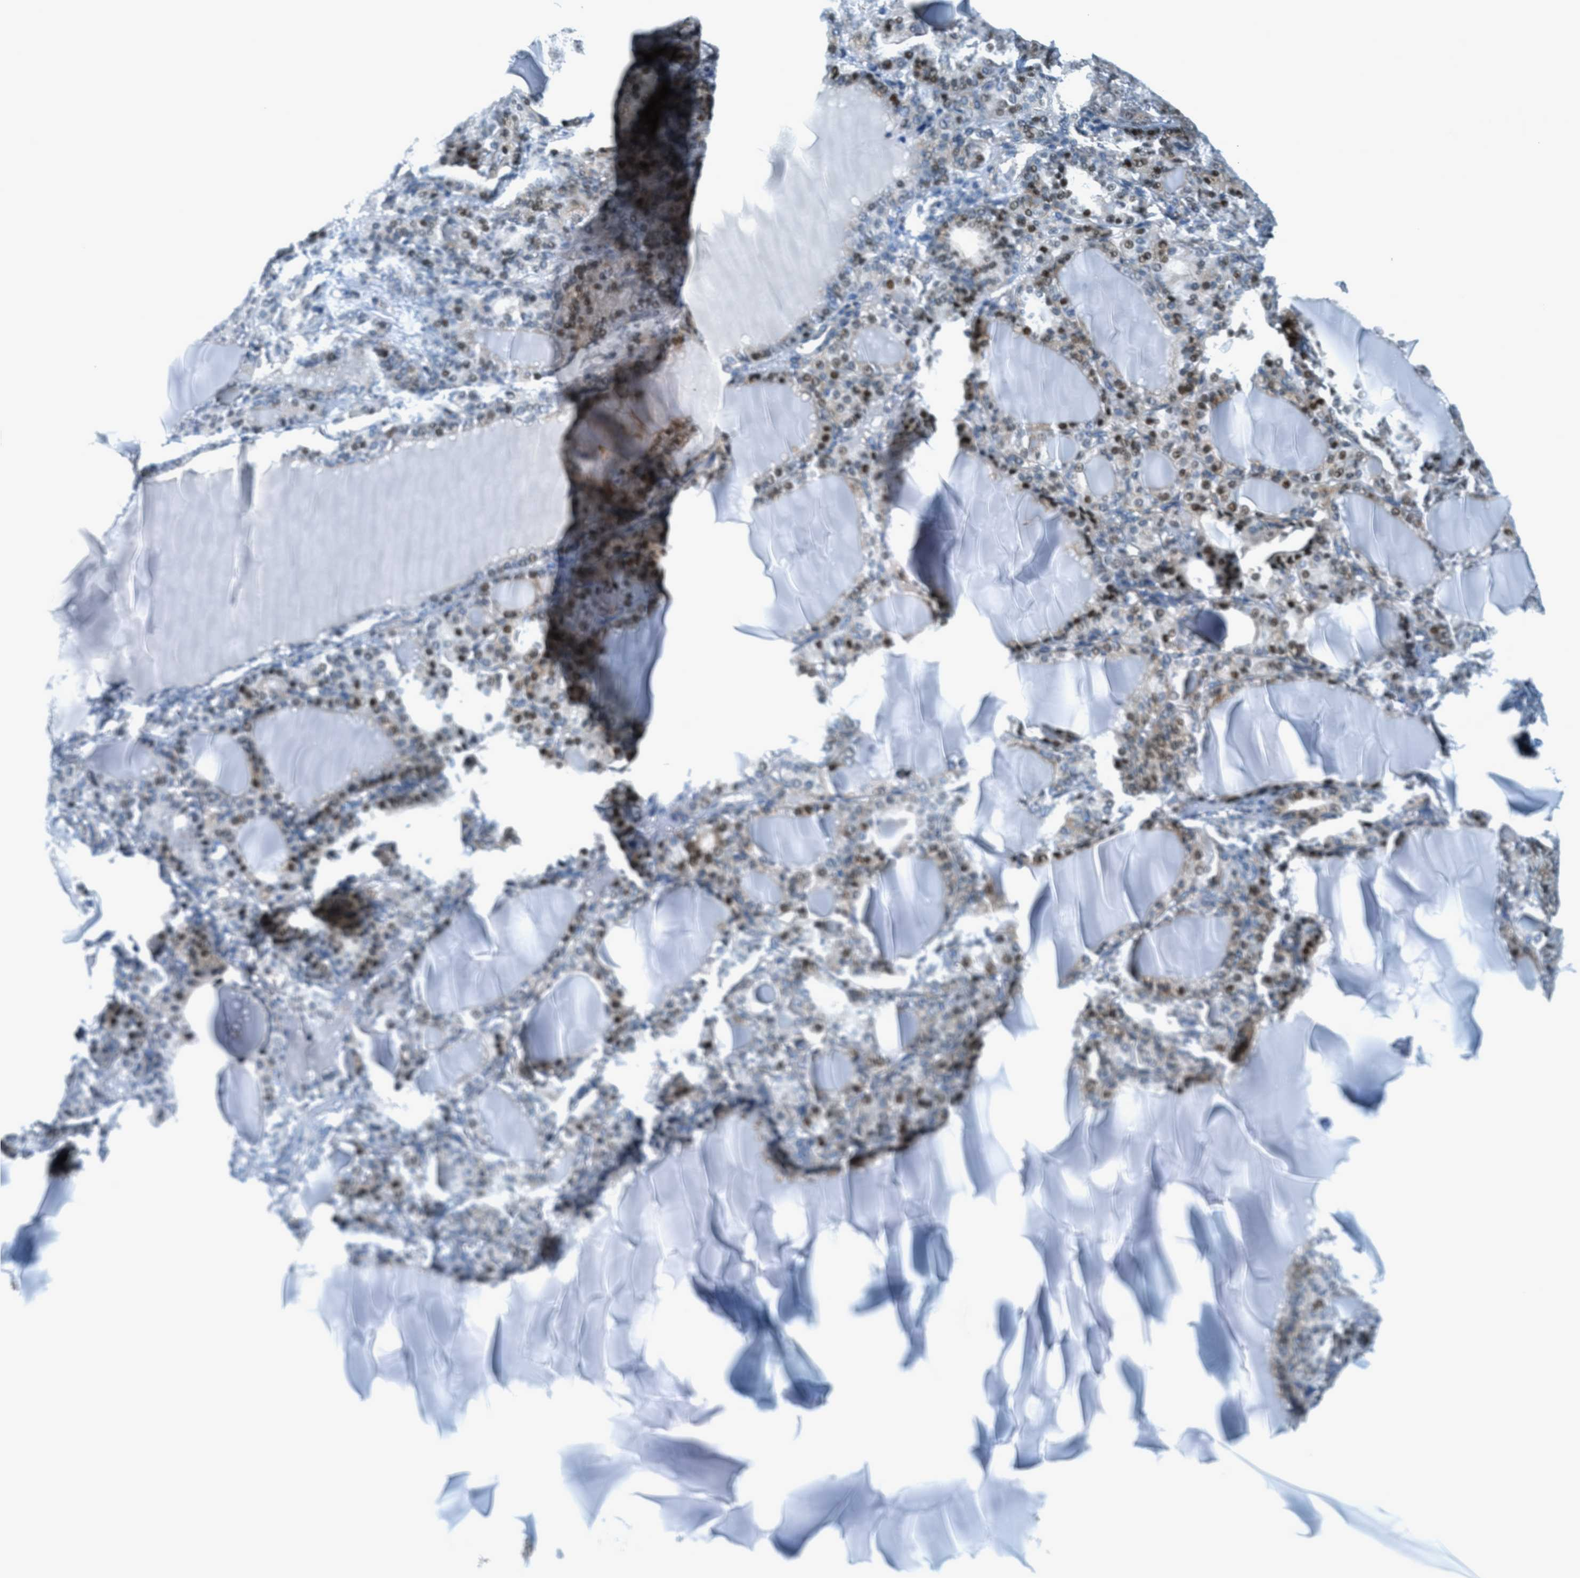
{"staining": {"intensity": "moderate", "quantity": "25%-75%", "location": "cytoplasmic/membranous,nuclear"}, "tissue": "thyroid gland", "cell_type": "Glandular cells", "image_type": "normal", "snomed": [{"axis": "morphology", "description": "Normal tissue, NOS"}, {"axis": "topography", "description": "Thyroid gland"}], "caption": "This is a photomicrograph of IHC staining of normal thyroid gland, which shows moderate positivity in the cytoplasmic/membranous,nuclear of glandular cells.", "gene": "CYP4X1", "patient": {"sex": "female", "age": 28}}